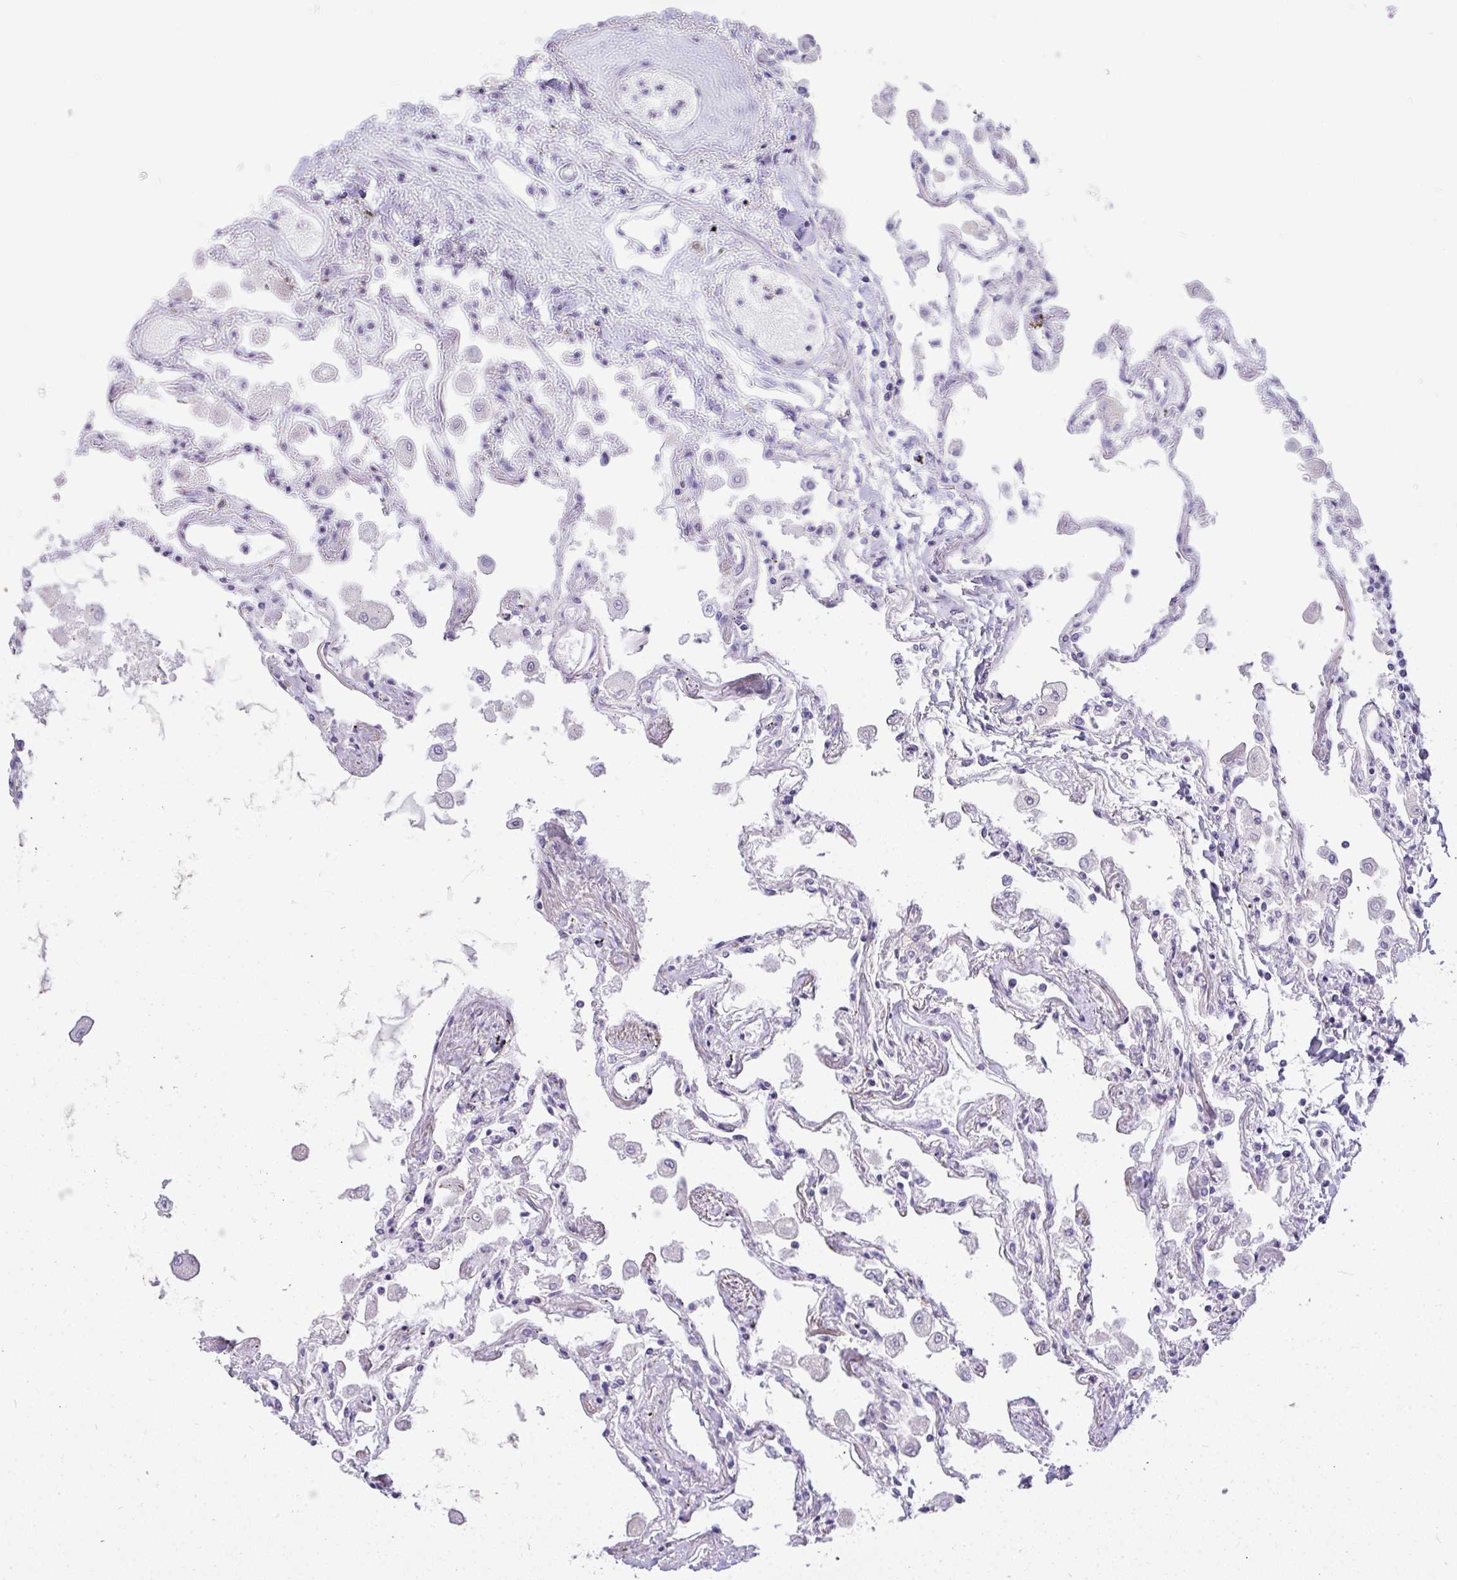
{"staining": {"intensity": "negative", "quantity": "none", "location": "none"}, "tissue": "lung", "cell_type": "Alveolar cells", "image_type": "normal", "snomed": [{"axis": "morphology", "description": "Normal tissue, NOS"}, {"axis": "morphology", "description": "Adenocarcinoma, NOS"}, {"axis": "topography", "description": "Cartilage tissue"}, {"axis": "topography", "description": "Lung"}], "caption": "Immunohistochemical staining of unremarkable lung shows no significant expression in alveolar cells.", "gene": "LIPE", "patient": {"sex": "female", "age": 67}}